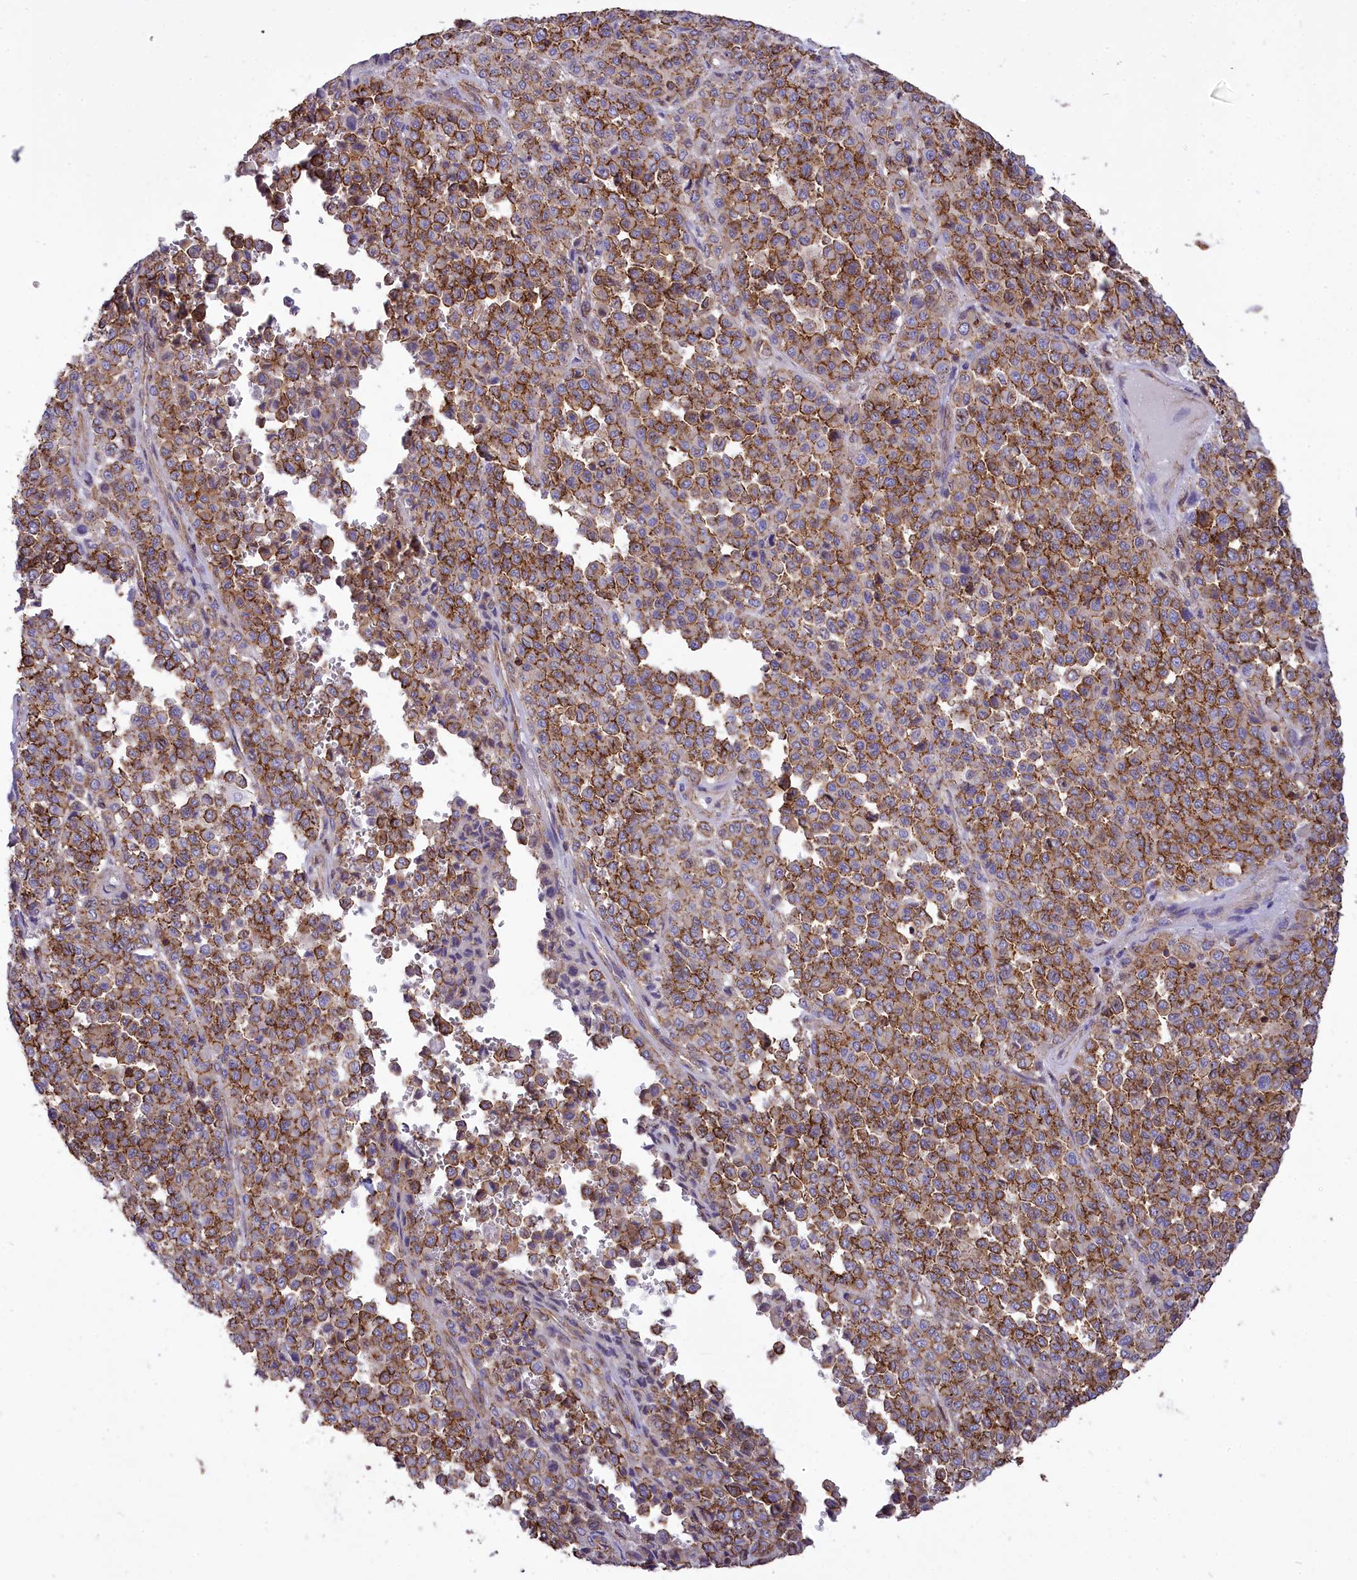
{"staining": {"intensity": "moderate", "quantity": ">75%", "location": "cytoplasmic/membranous"}, "tissue": "melanoma", "cell_type": "Tumor cells", "image_type": "cancer", "snomed": [{"axis": "morphology", "description": "Malignant melanoma, Metastatic site"}, {"axis": "topography", "description": "Pancreas"}], "caption": "Tumor cells demonstrate medium levels of moderate cytoplasmic/membranous positivity in about >75% of cells in malignant melanoma (metastatic site). The protein of interest is shown in brown color, while the nuclei are stained blue.", "gene": "SEPTIN9", "patient": {"sex": "female", "age": 30}}